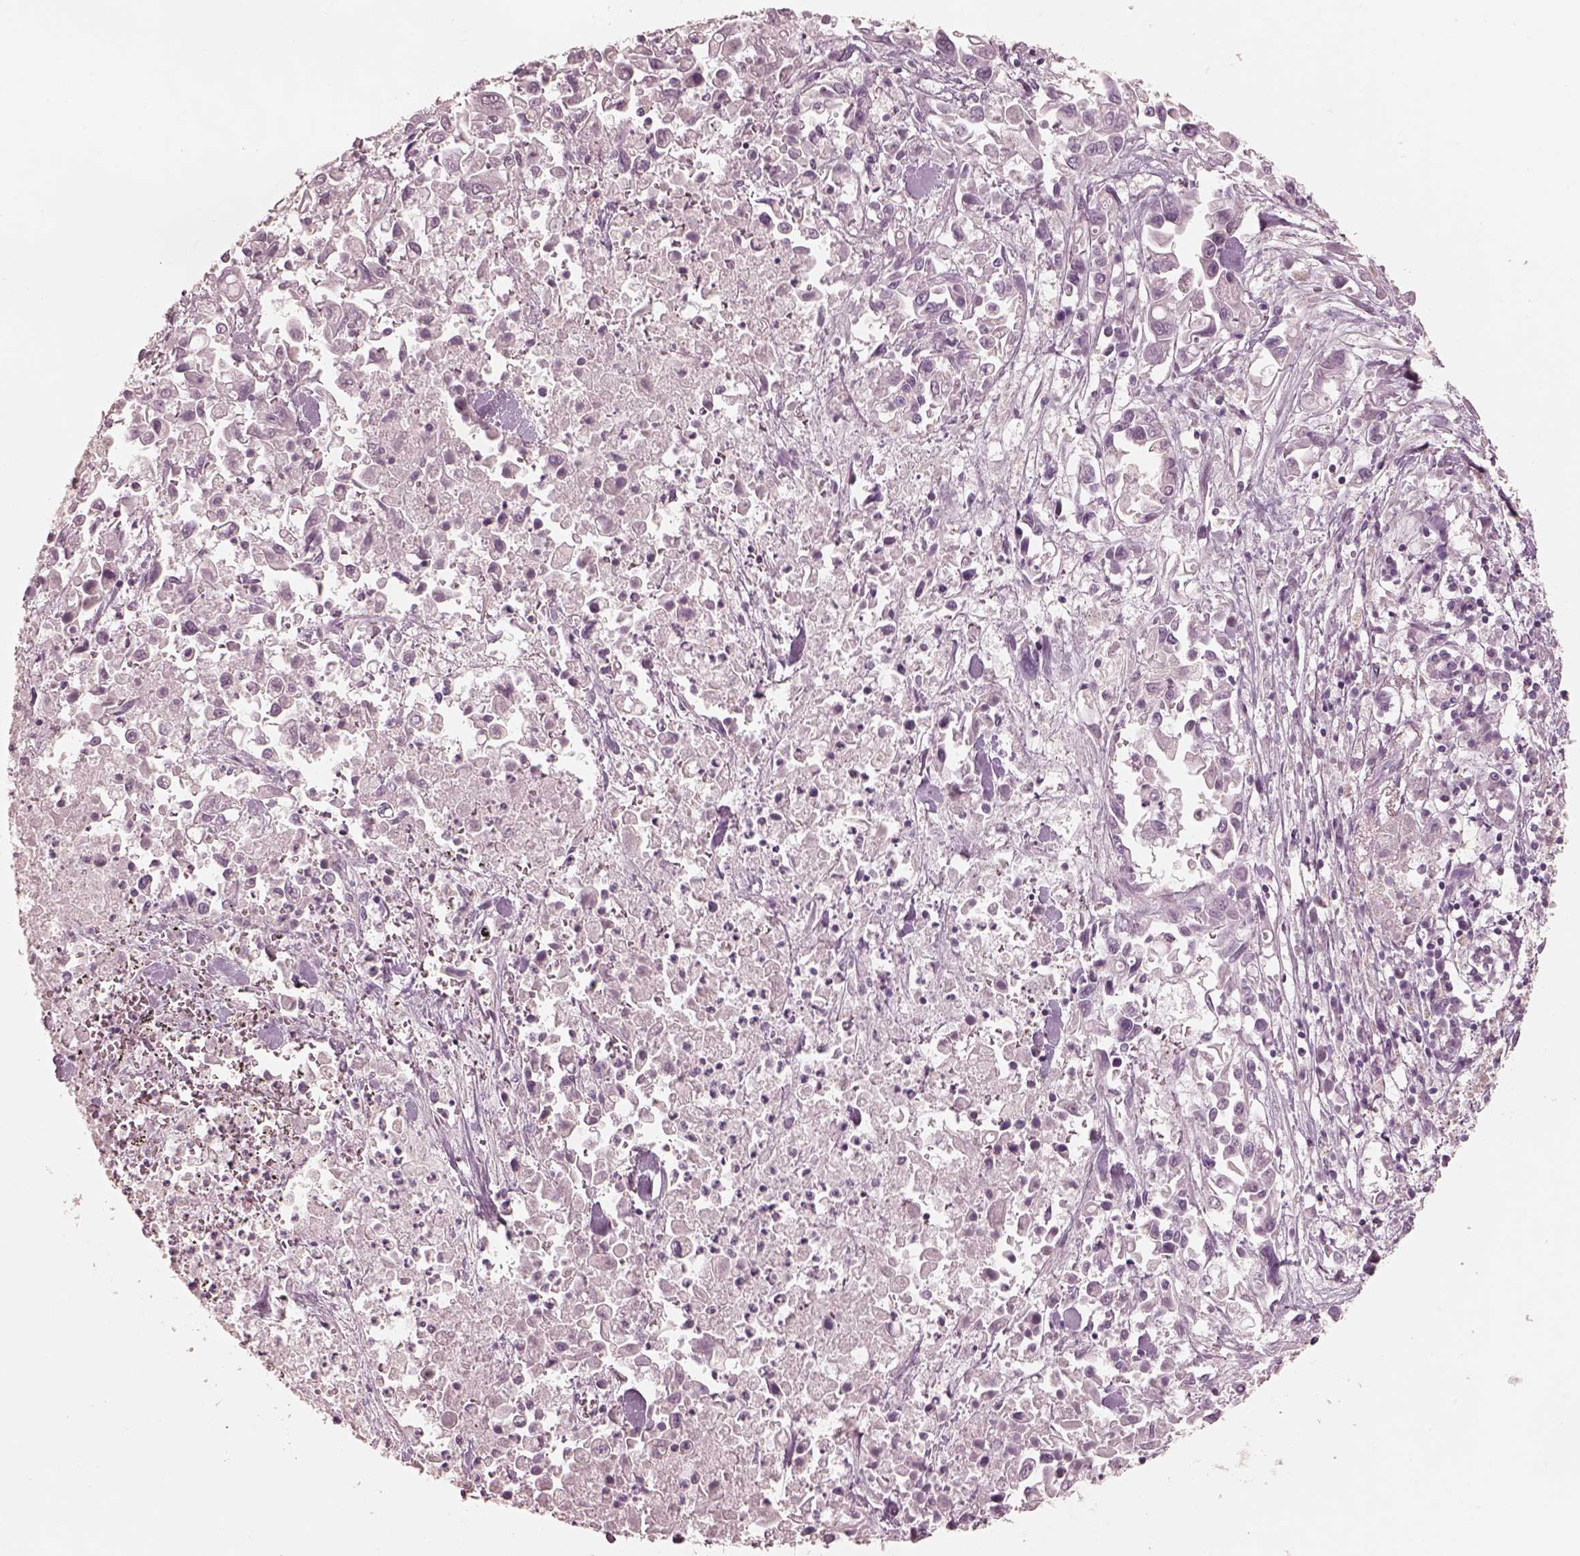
{"staining": {"intensity": "negative", "quantity": "none", "location": "none"}, "tissue": "pancreatic cancer", "cell_type": "Tumor cells", "image_type": "cancer", "snomed": [{"axis": "morphology", "description": "Adenocarcinoma, NOS"}, {"axis": "topography", "description": "Pancreas"}], "caption": "Immunohistochemical staining of pancreatic cancer (adenocarcinoma) demonstrates no significant positivity in tumor cells.", "gene": "PRKACG", "patient": {"sex": "female", "age": 83}}